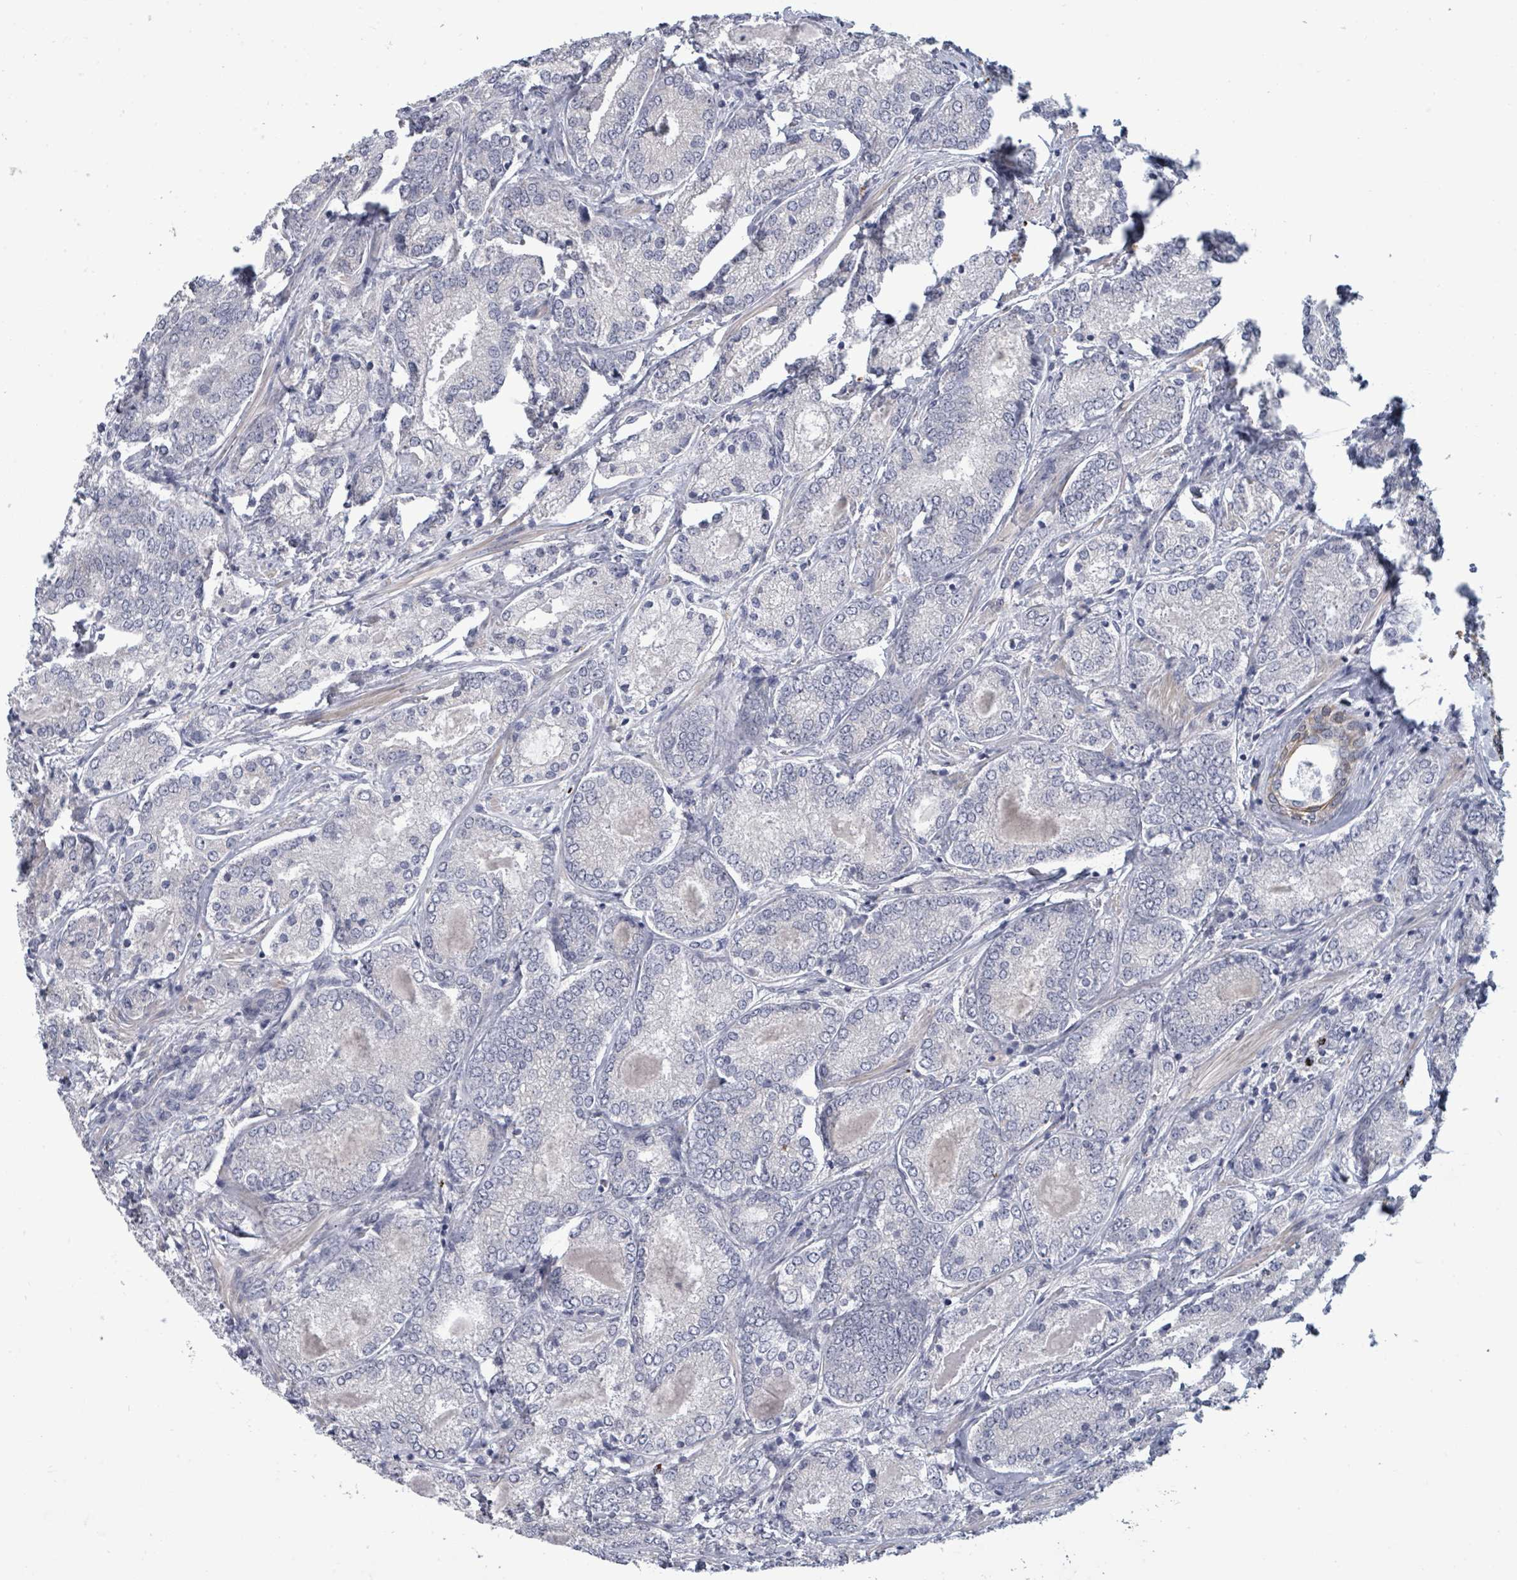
{"staining": {"intensity": "negative", "quantity": "none", "location": "none"}, "tissue": "prostate cancer", "cell_type": "Tumor cells", "image_type": "cancer", "snomed": [{"axis": "morphology", "description": "Adenocarcinoma, High grade"}, {"axis": "topography", "description": "Prostate"}], "caption": "Immunohistochemistry (IHC) of prostate cancer shows no positivity in tumor cells.", "gene": "ASB12", "patient": {"sex": "male", "age": 63}}